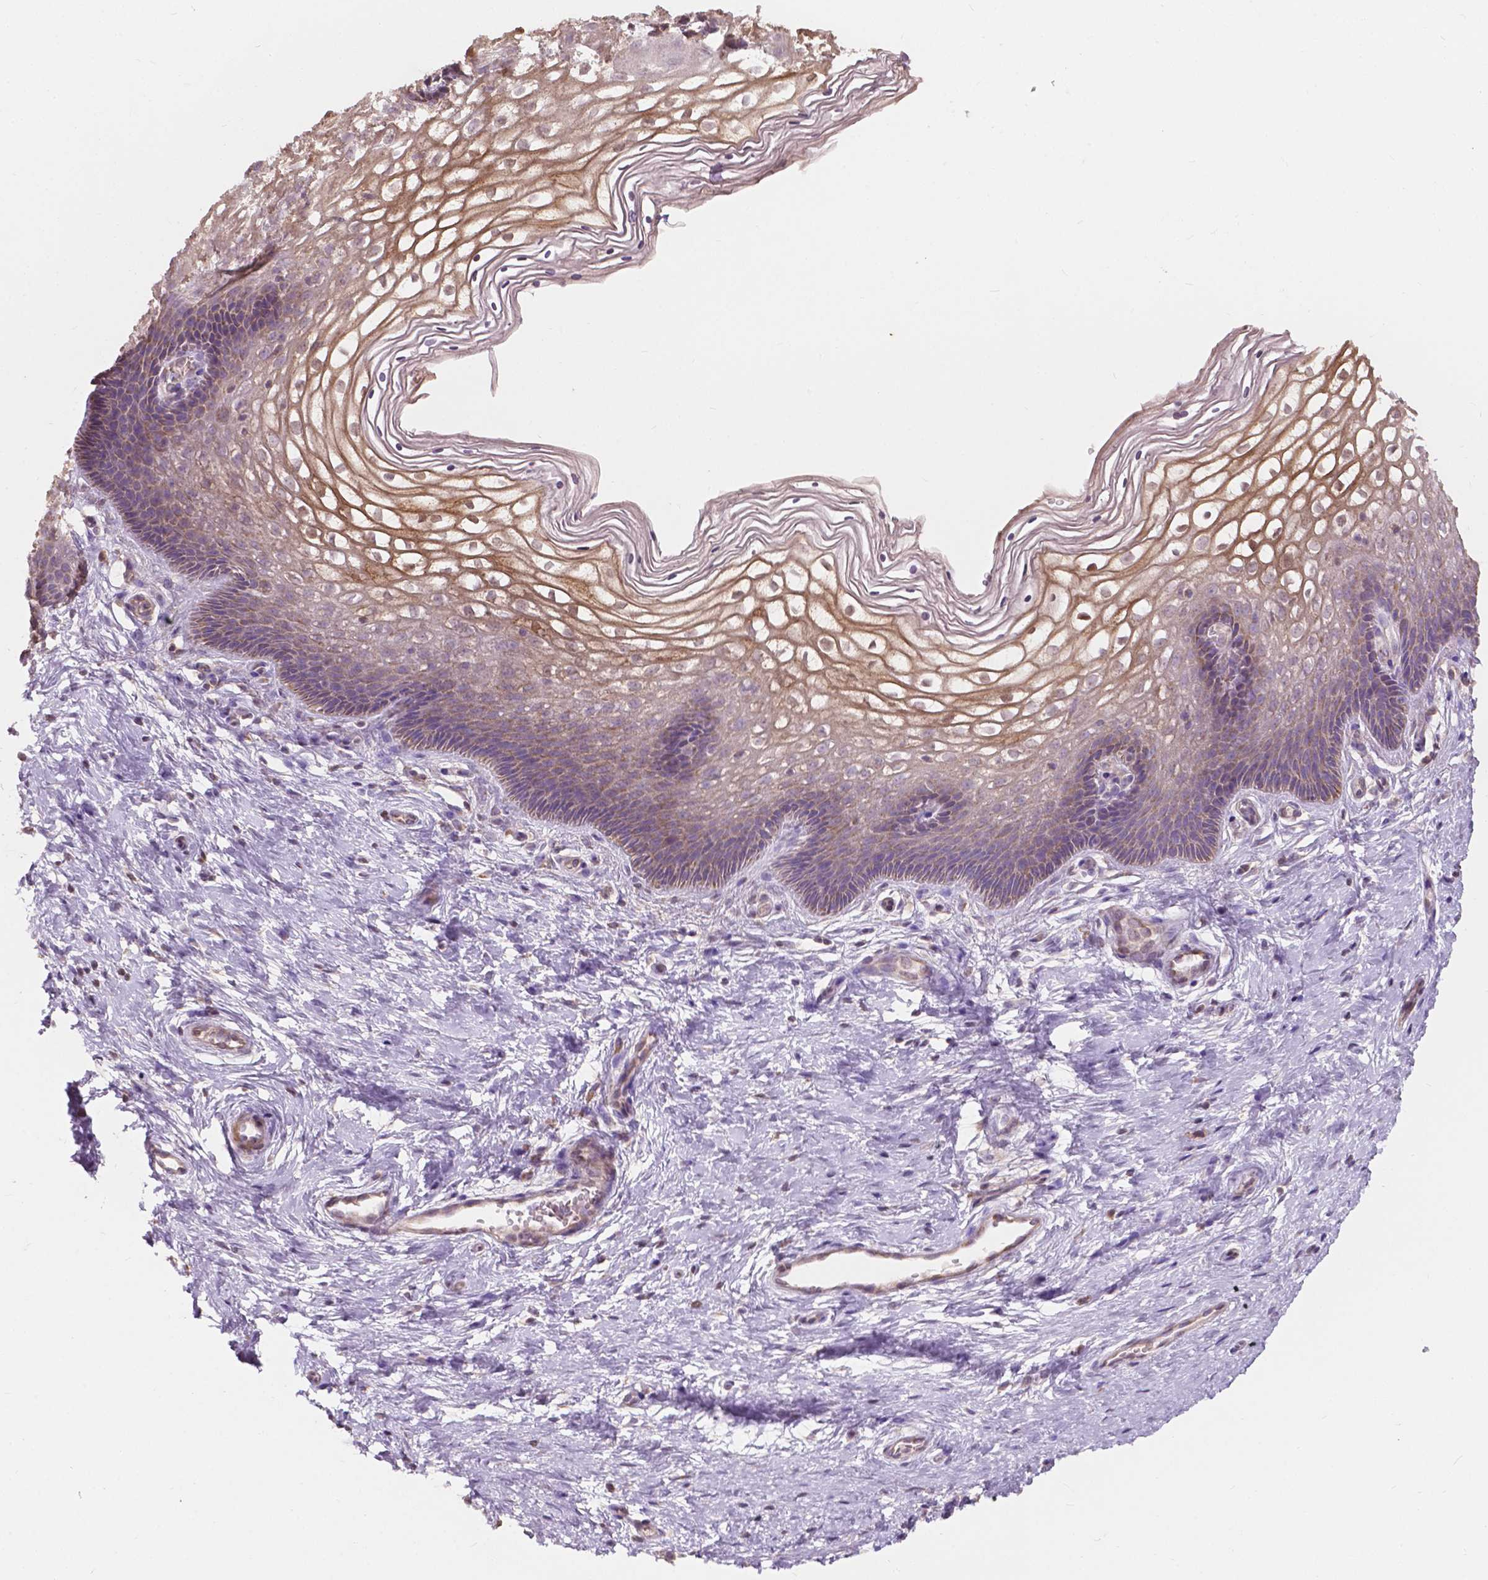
{"staining": {"intensity": "weak", "quantity": ">75%", "location": "cytoplasmic/membranous"}, "tissue": "cervix", "cell_type": "Glandular cells", "image_type": "normal", "snomed": [{"axis": "morphology", "description": "Normal tissue, NOS"}, {"axis": "topography", "description": "Cervix"}], "caption": "Glandular cells exhibit weak cytoplasmic/membranous expression in about >75% of cells in benign cervix.", "gene": "NDUFA10", "patient": {"sex": "female", "age": 34}}